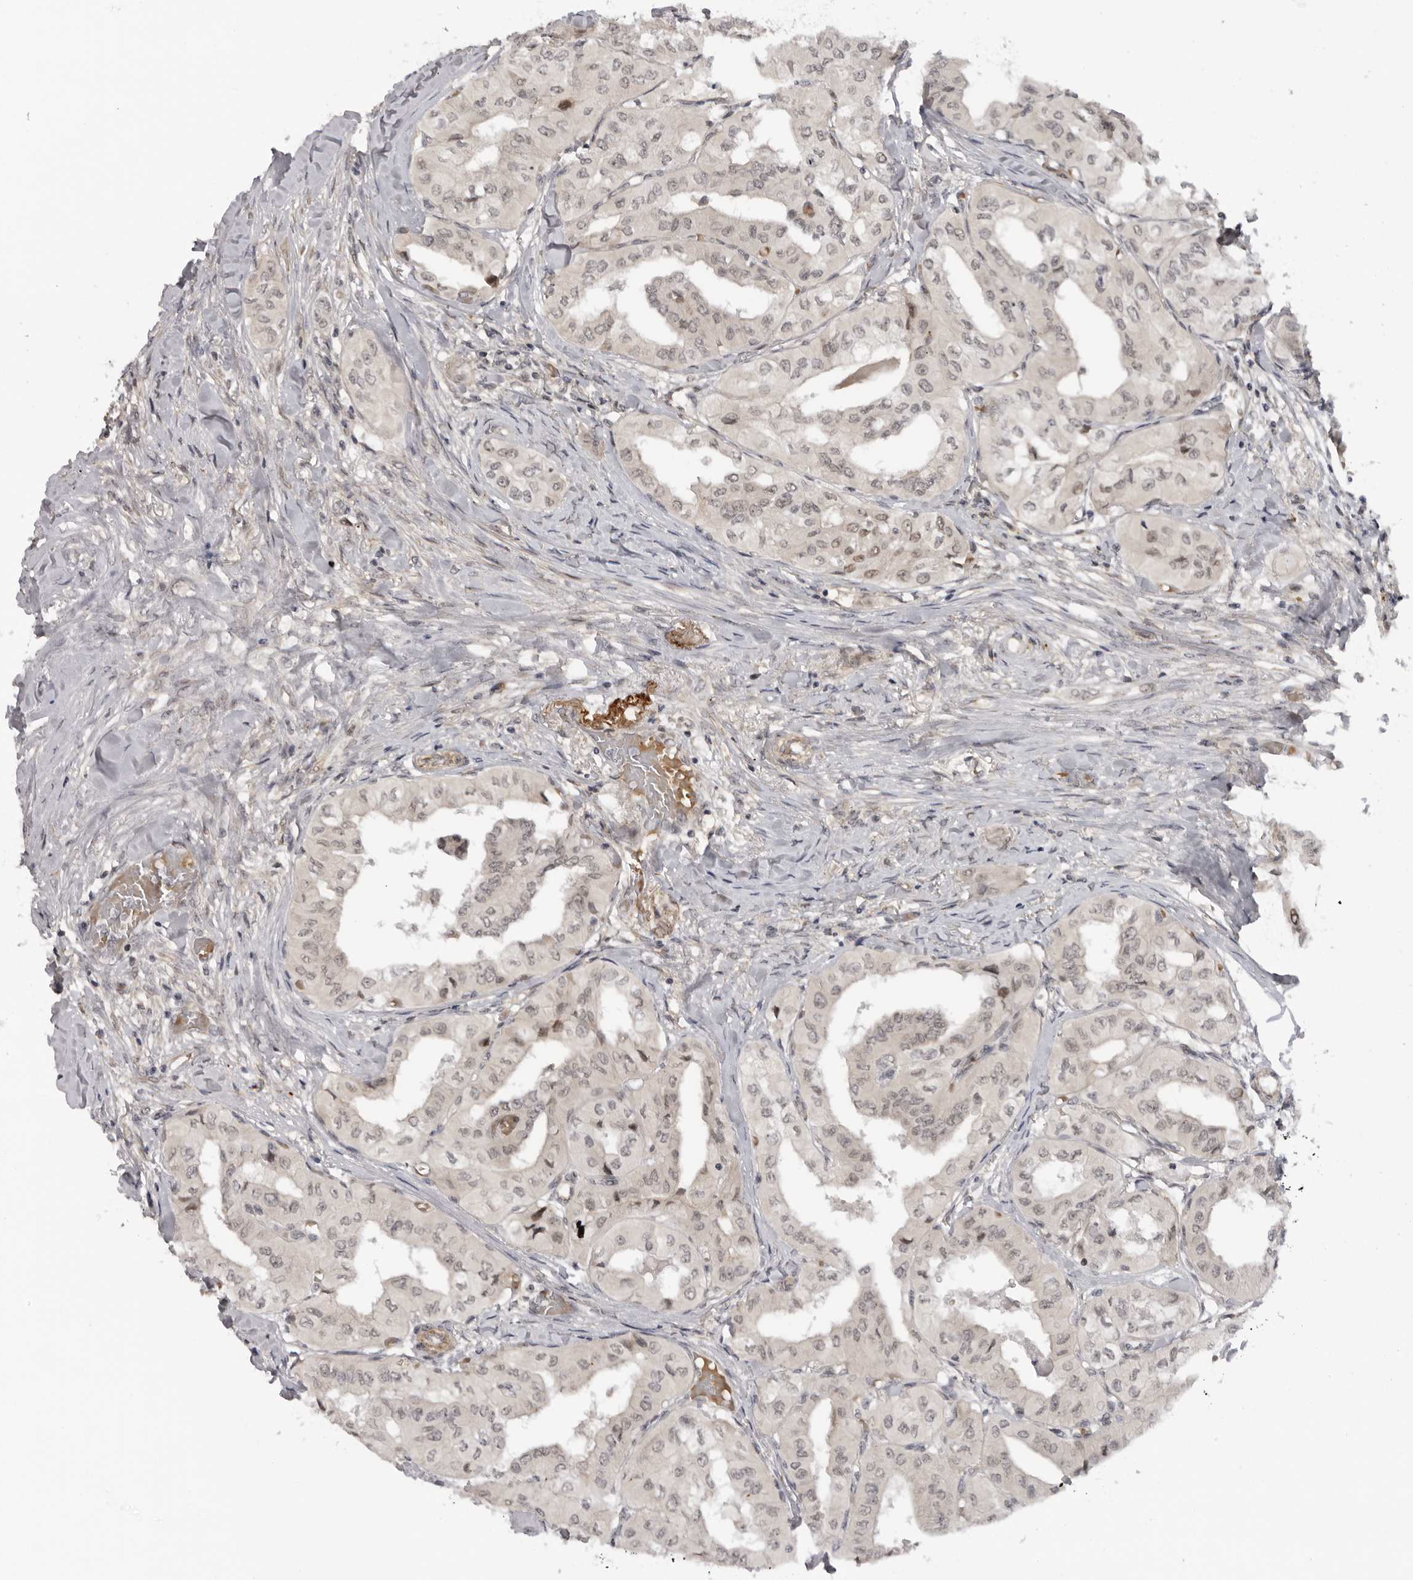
{"staining": {"intensity": "weak", "quantity": ">75%", "location": "nuclear"}, "tissue": "thyroid cancer", "cell_type": "Tumor cells", "image_type": "cancer", "snomed": [{"axis": "morphology", "description": "Papillary adenocarcinoma, NOS"}, {"axis": "topography", "description": "Thyroid gland"}], "caption": "Thyroid papillary adenocarcinoma tissue demonstrates weak nuclear positivity in approximately >75% of tumor cells (Stains: DAB in brown, nuclei in blue, Microscopy: brightfield microscopy at high magnification).", "gene": "ALPK2", "patient": {"sex": "female", "age": 59}}